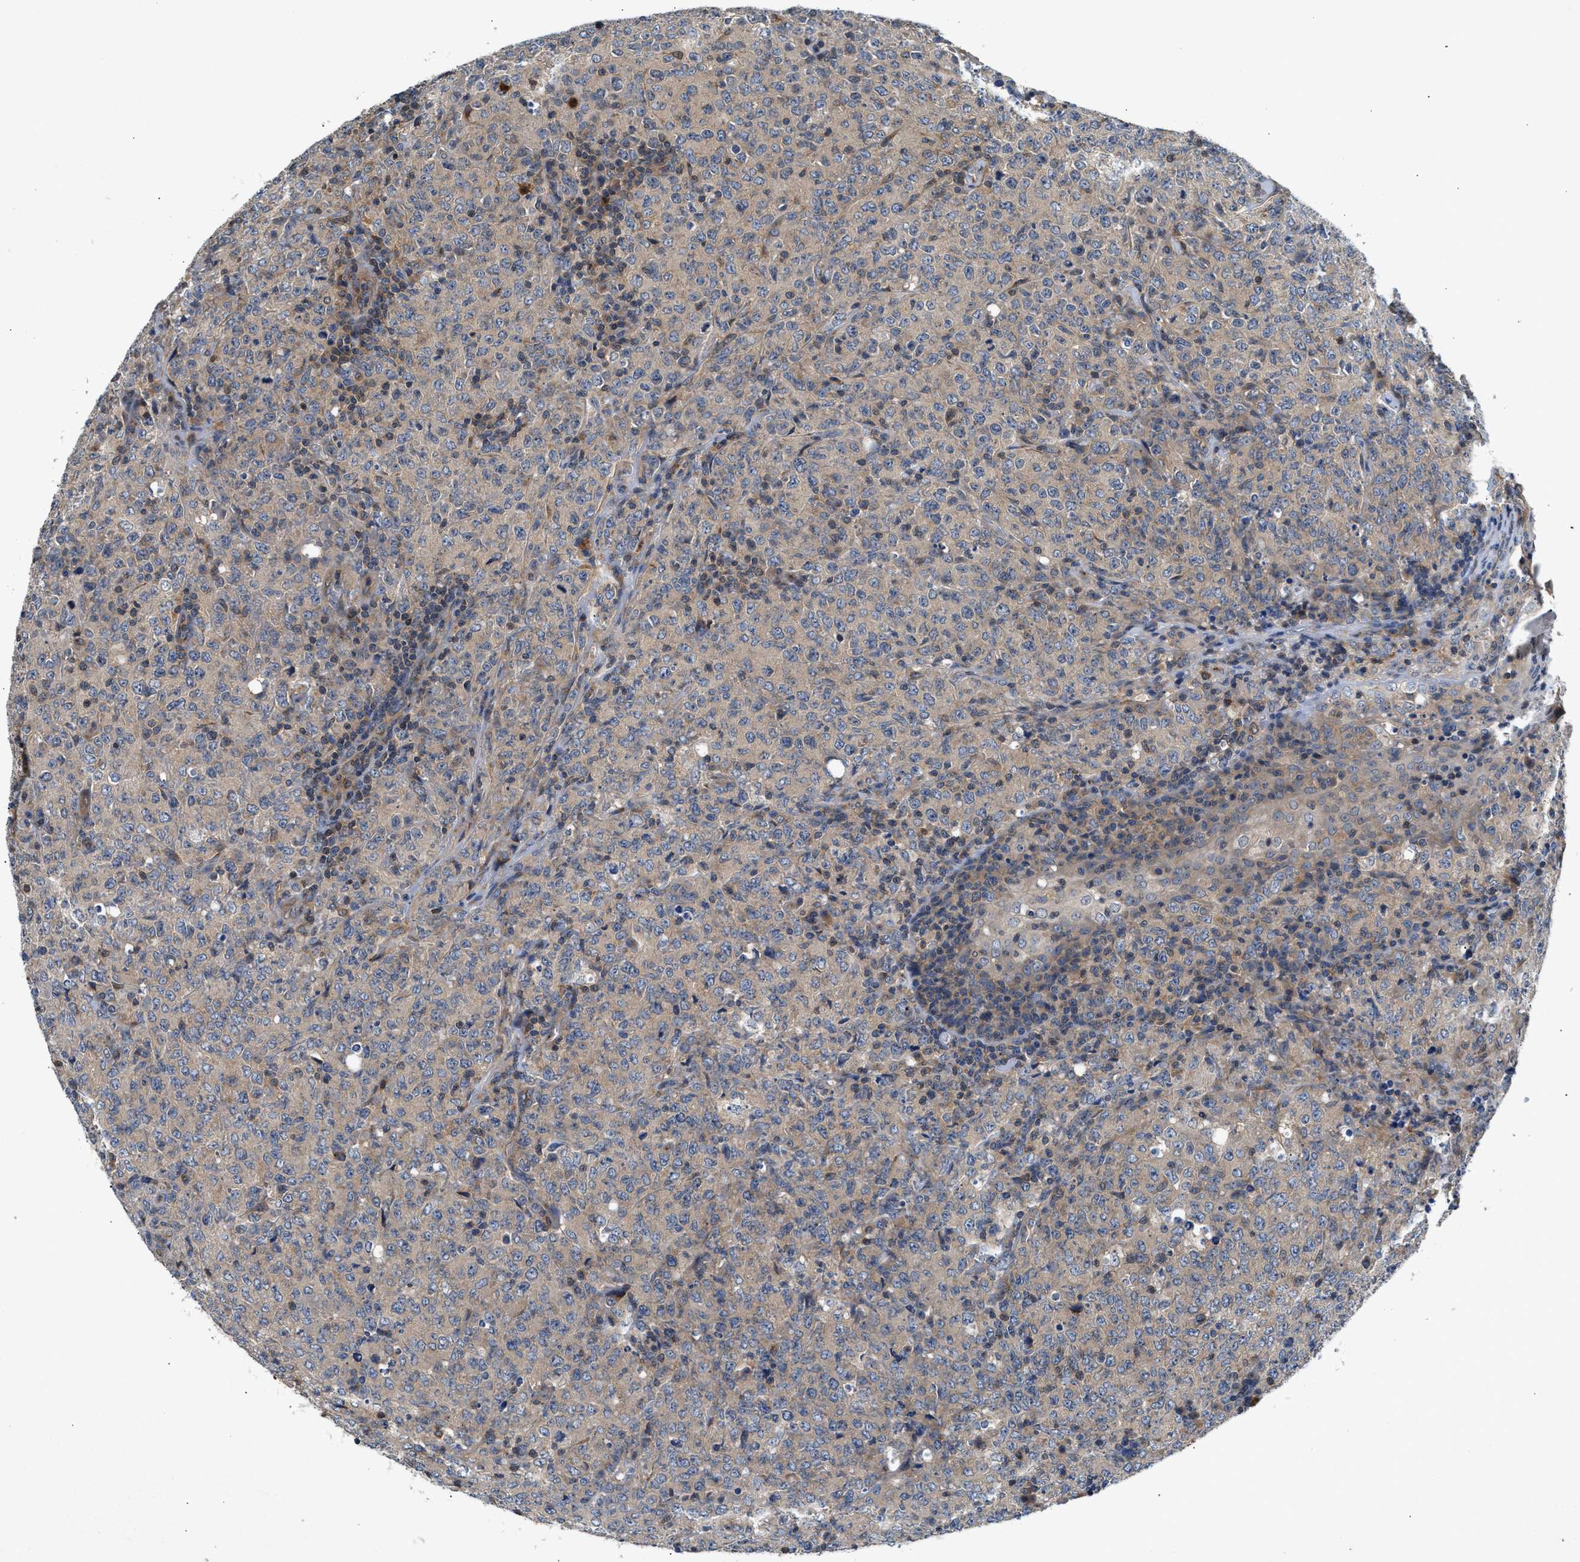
{"staining": {"intensity": "negative", "quantity": "none", "location": "none"}, "tissue": "lymphoma", "cell_type": "Tumor cells", "image_type": "cancer", "snomed": [{"axis": "morphology", "description": "Malignant lymphoma, non-Hodgkin's type, High grade"}, {"axis": "topography", "description": "Tonsil"}], "caption": "Immunohistochemistry photomicrograph of neoplastic tissue: lymphoma stained with DAB (3,3'-diaminobenzidine) shows no significant protein staining in tumor cells.", "gene": "CHUK", "patient": {"sex": "female", "age": 36}}